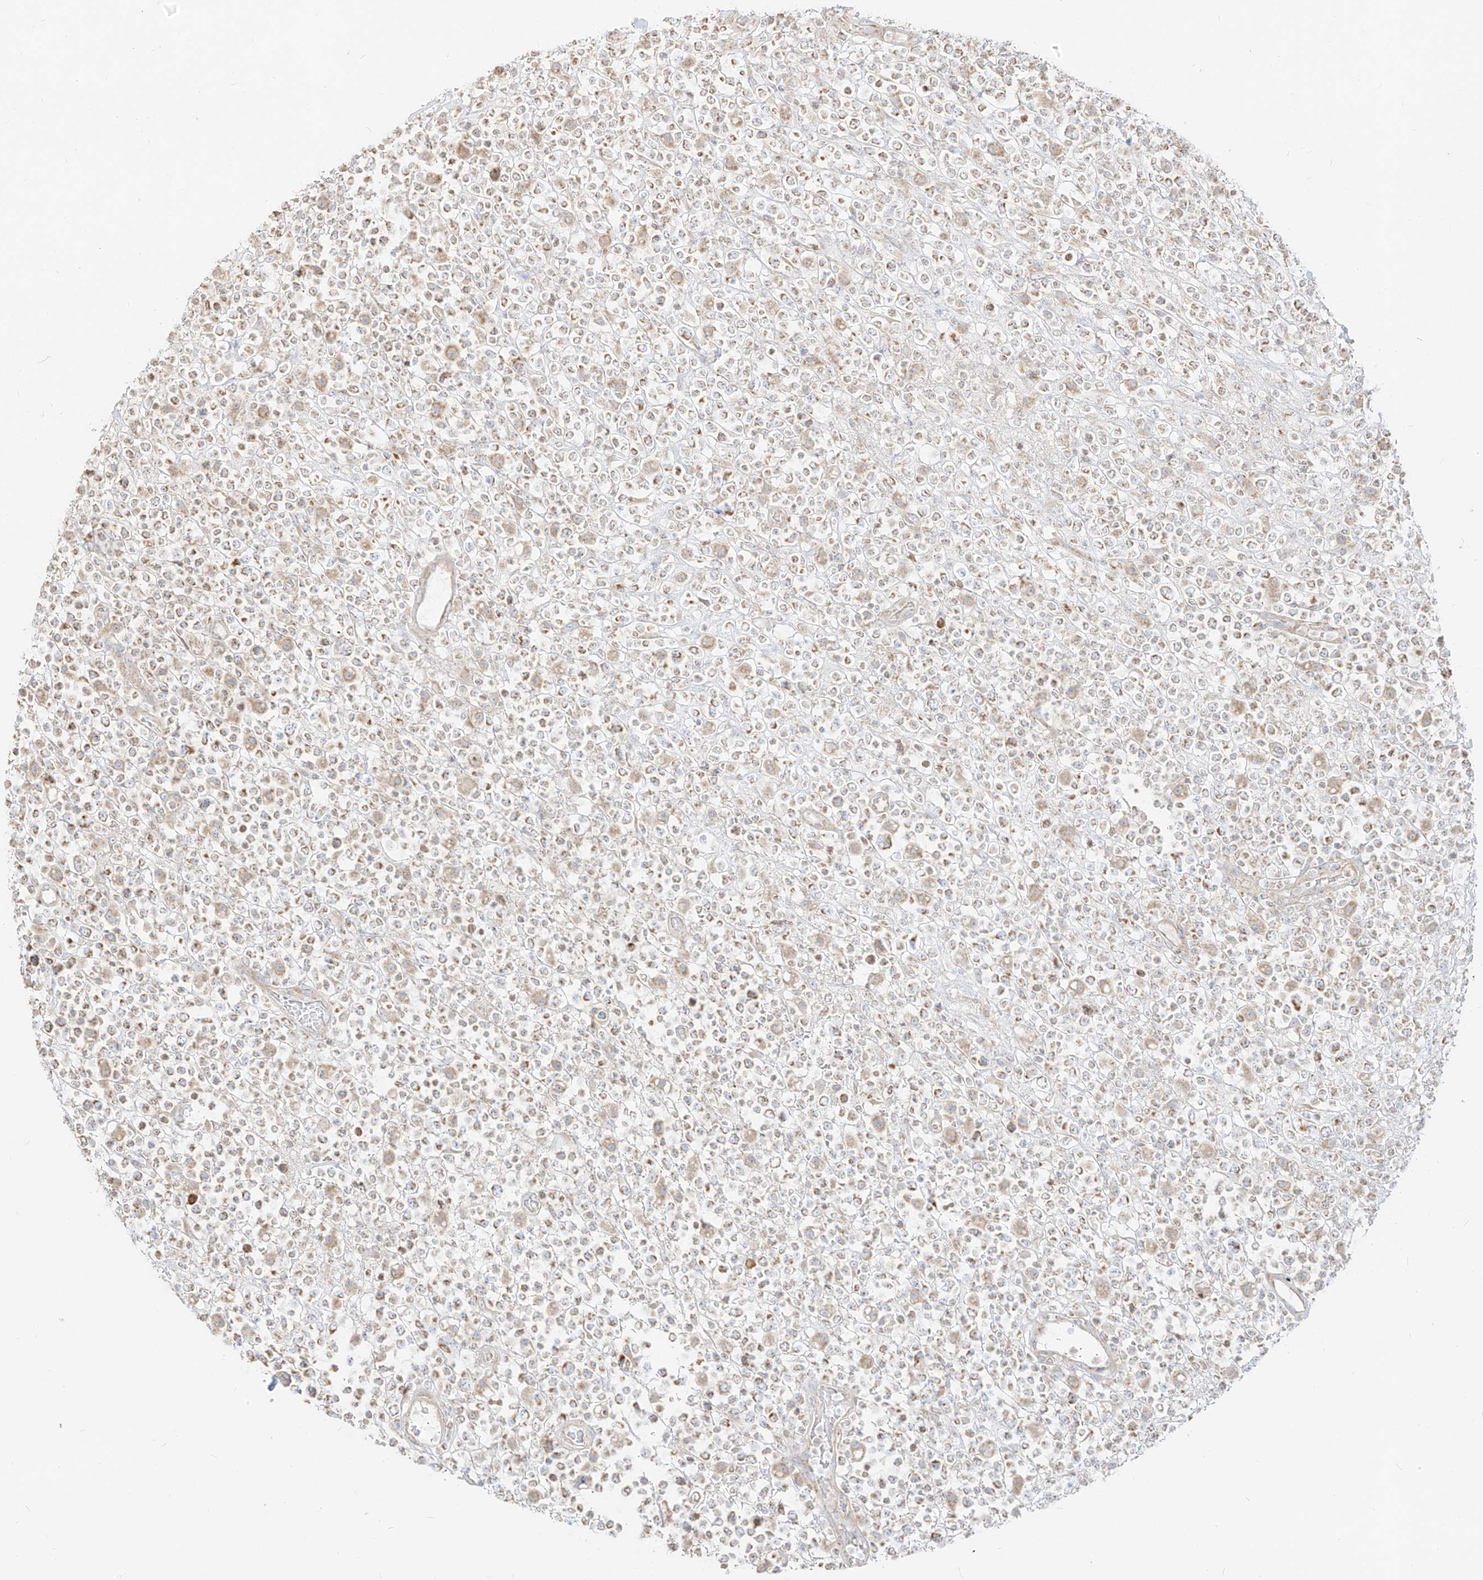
{"staining": {"intensity": "weak", "quantity": ">75%", "location": "cytoplasmic/membranous"}, "tissue": "lymphoma", "cell_type": "Tumor cells", "image_type": "cancer", "snomed": [{"axis": "morphology", "description": "Malignant lymphoma, non-Hodgkin's type, High grade"}, {"axis": "topography", "description": "Colon"}], "caption": "A low amount of weak cytoplasmic/membranous expression is present in about >75% of tumor cells in lymphoma tissue.", "gene": "ZIM3", "patient": {"sex": "female", "age": 53}}